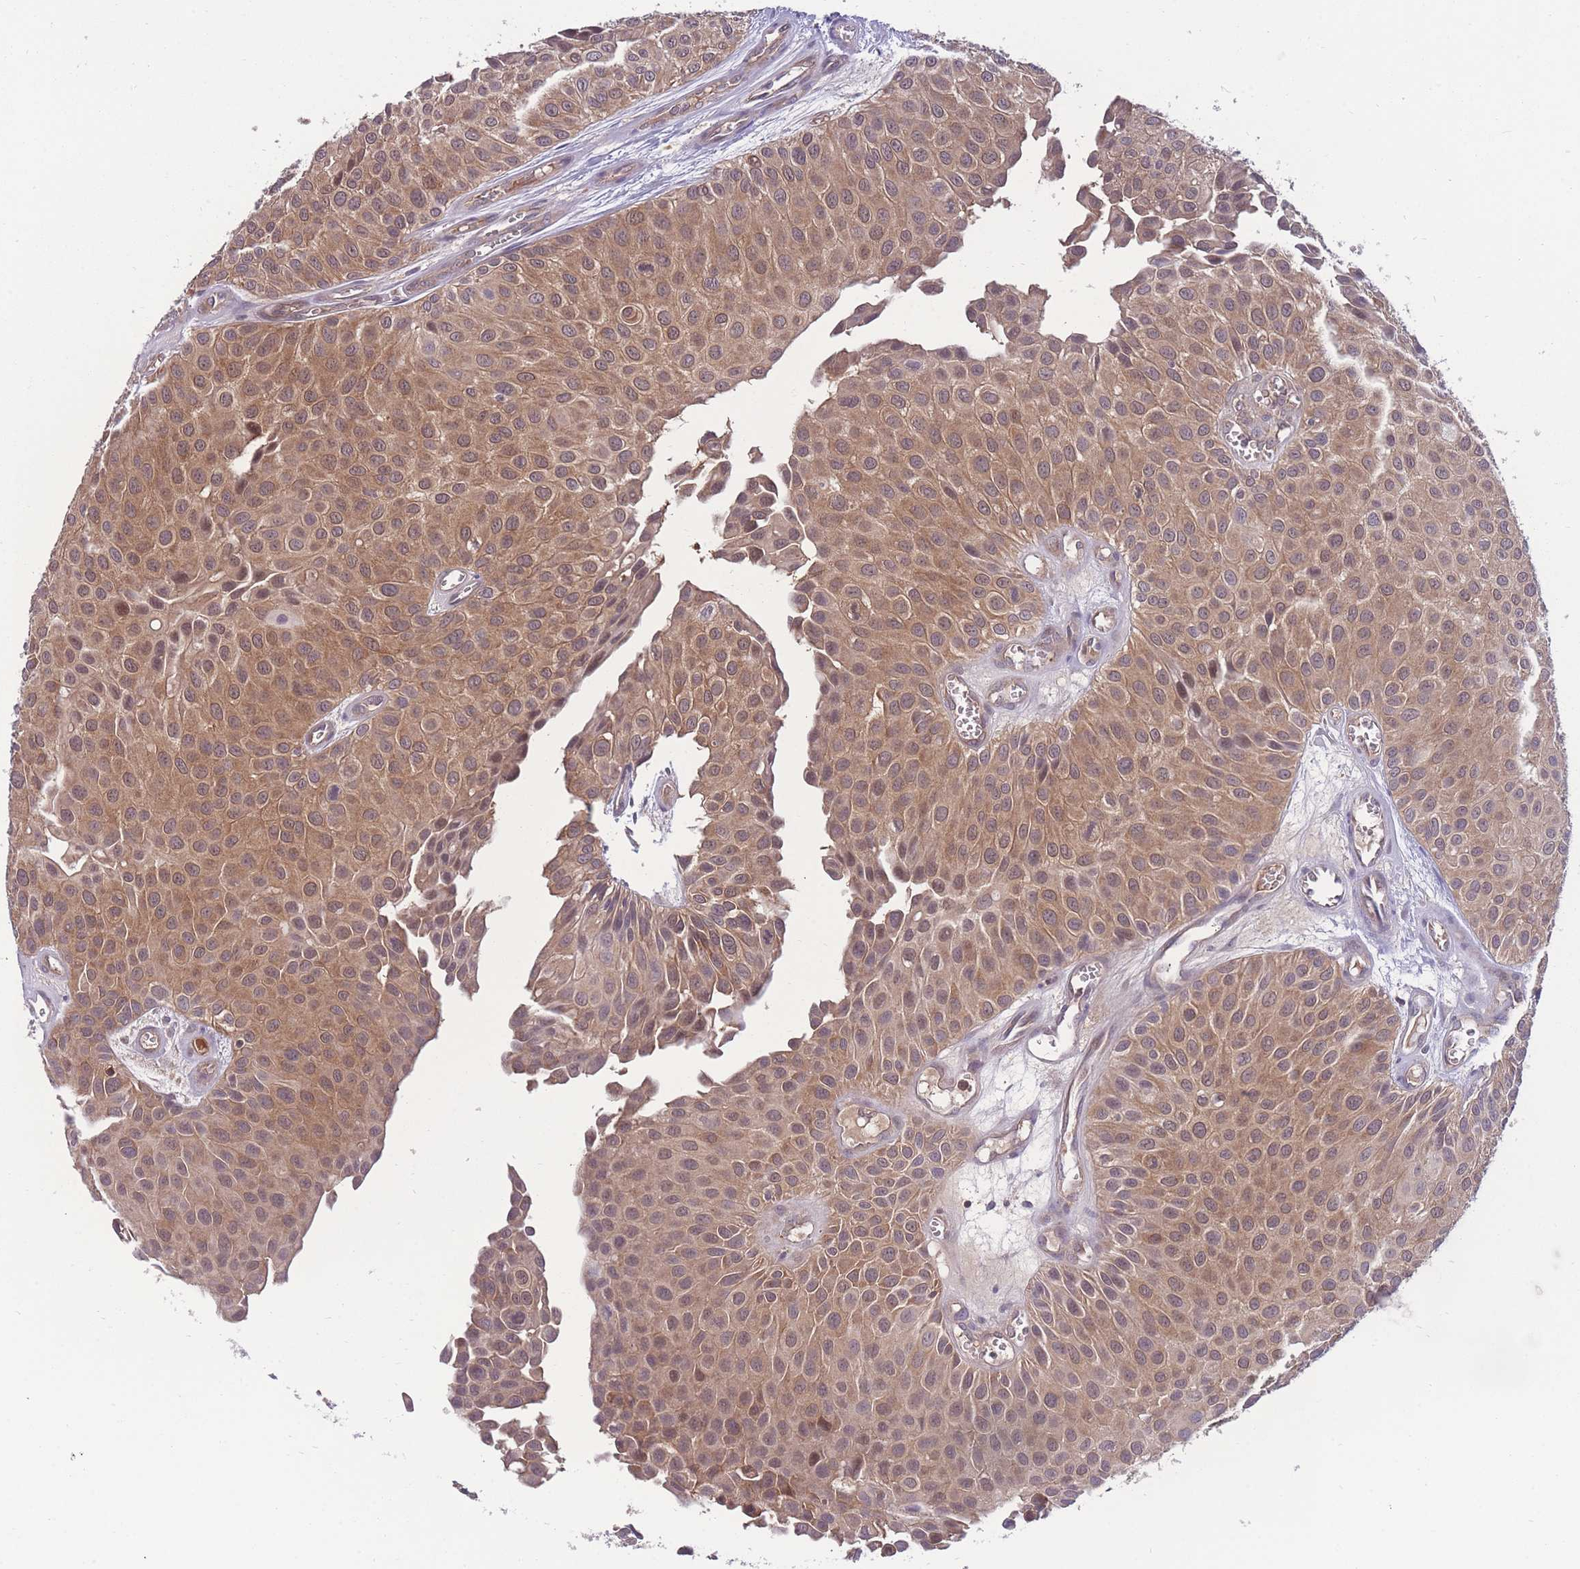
{"staining": {"intensity": "moderate", "quantity": ">75%", "location": "cytoplasmic/membranous"}, "tissue": "urothelial cancer", "cell_type": "Tumor cells", "image_type": "cancer", "snomed": [{"axis": "morphology", "description": "Urothelial carcinoma, Low grade"}, {"axis": "topography", "description": "Urinary bladder"}], "caption": "Human urothelial cancer stained for a protein (brown) displays moderate cytoplasmic/membranous positive expression in approximately >75% of tumor cells.", "gene": "UBE2N", "patient": {"sex": "male", "age": 88}}